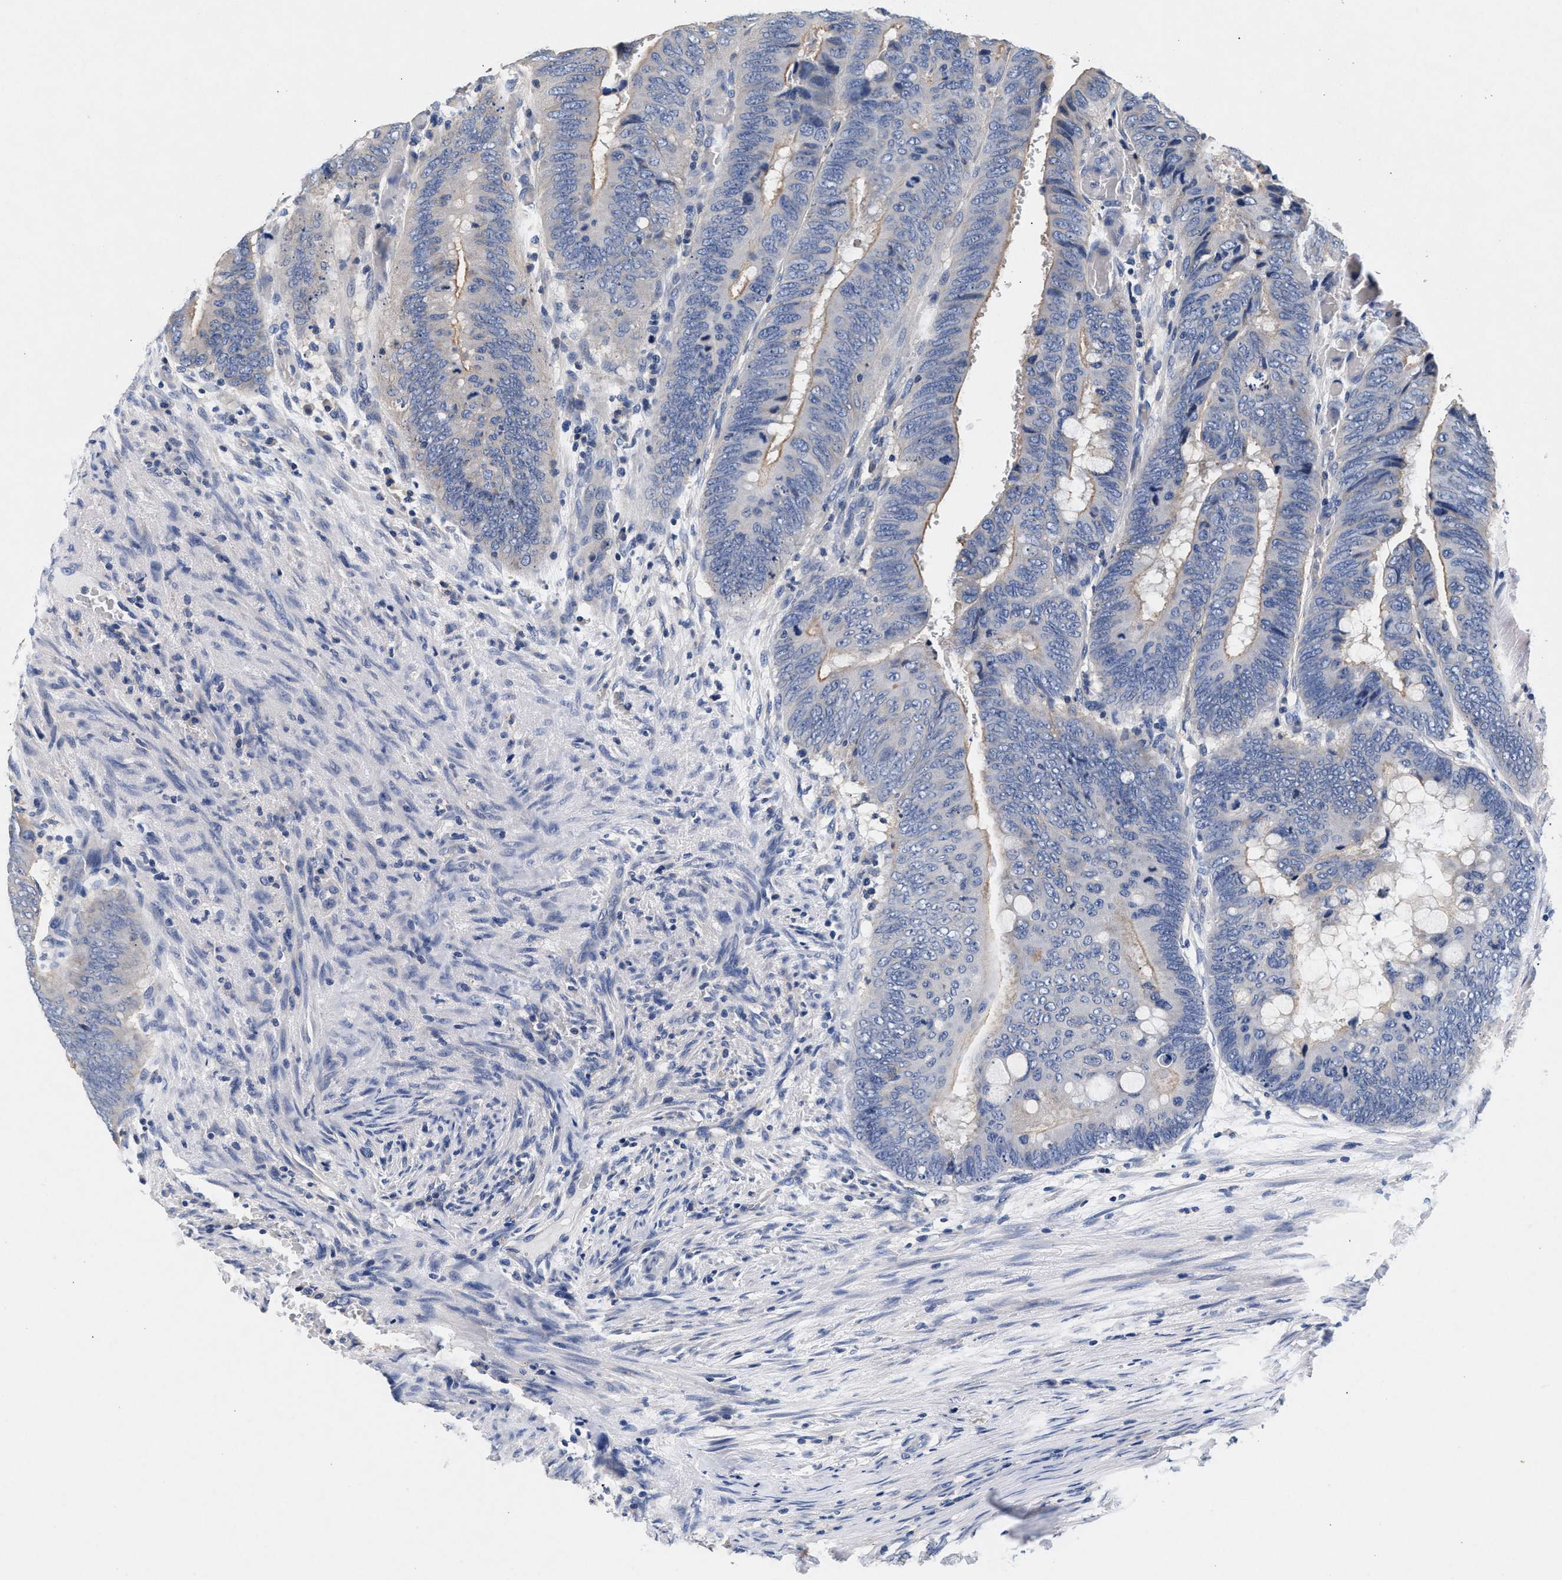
{"staining": {"intensity": "weak", "quantity": "<25%", "location": "cytoplasmic/membranous"}, "tissue": "colorectal cancer", "cell_type": "Tumor cells", "image_type": "cancer", "snomed": [{"axis": "morphology", "description": "Normal tissue, NOS"}, {"axis": "morphology", "description": "Adenocarcinoma, NOS"}, {"axis": "topography", "description": "Rectum"}, {"axis": "topography", "description": "Peripheral nerve tissue"}], "caption": "Colorectal adenocarcinoma was stained to show a protein in brown. There is no significant positivity in tumor cells.", "gene": "GNAI3", "patient": {"sex": "male", "age": 92}}